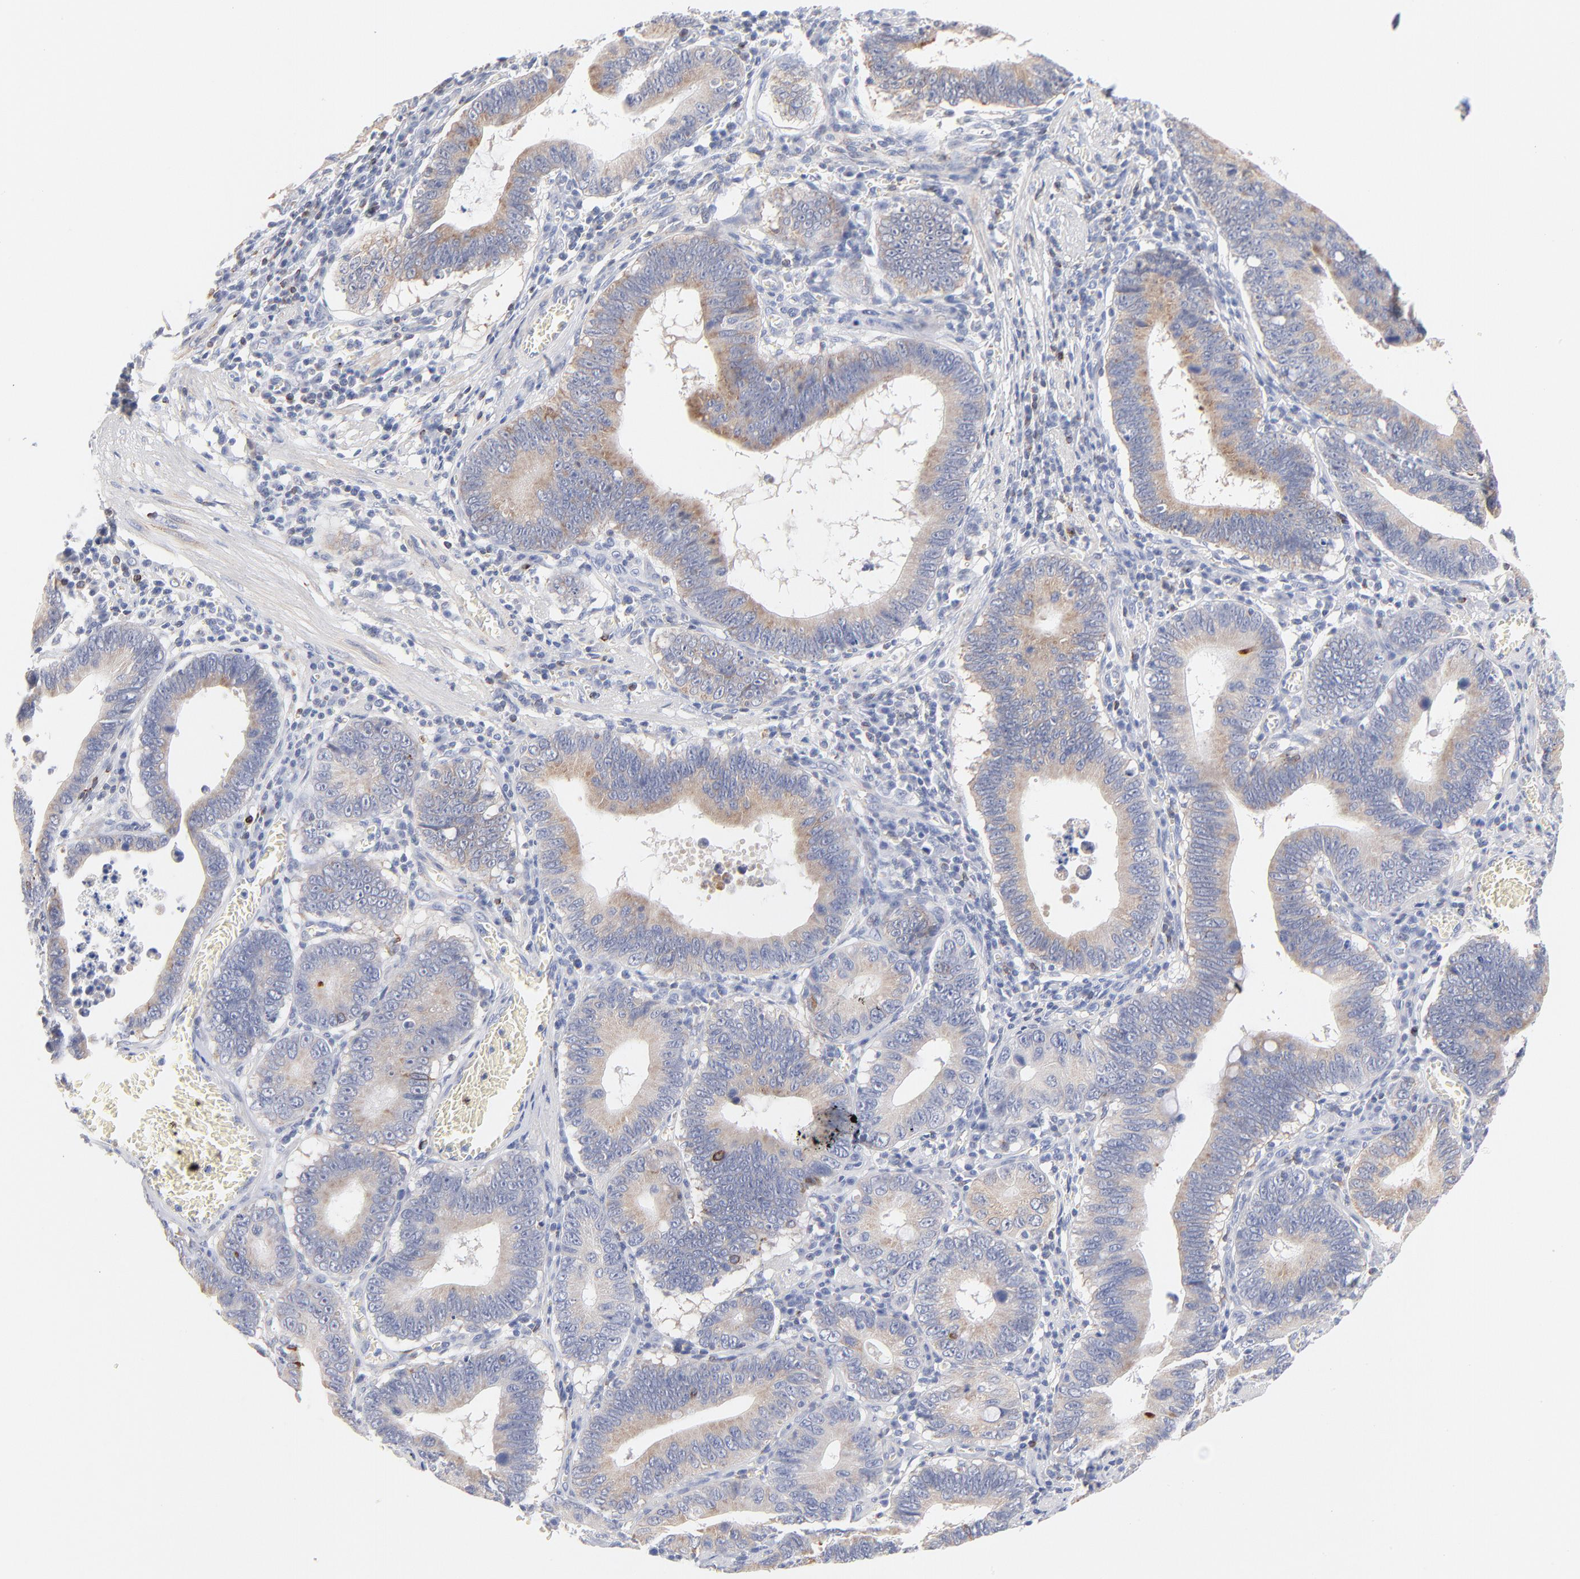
{"staining": {"intensity": "weak", "quantity": "25%-75%", "location": "cytoplasmic/membranous"}, "tissue": "stomach cancer", "cell_type": "Tumor cells", "image_type": "cancer", "snomed": [{"axis": "morphology", "description": "Adenocarcinoma, NOS"}, {"axis": "topography", "description": "Stomach"}, {"axis": "topography", "description": "Gastric cardia"}], "caption": "Brown immunohistochemical staining in adenocarcinoma (stomach) shows weak cytoplasmic/membranous expression in approximately 25%-75% of tumor cells.", "gene": "MID1", "patient": {"sex": "male", "age": 59}}